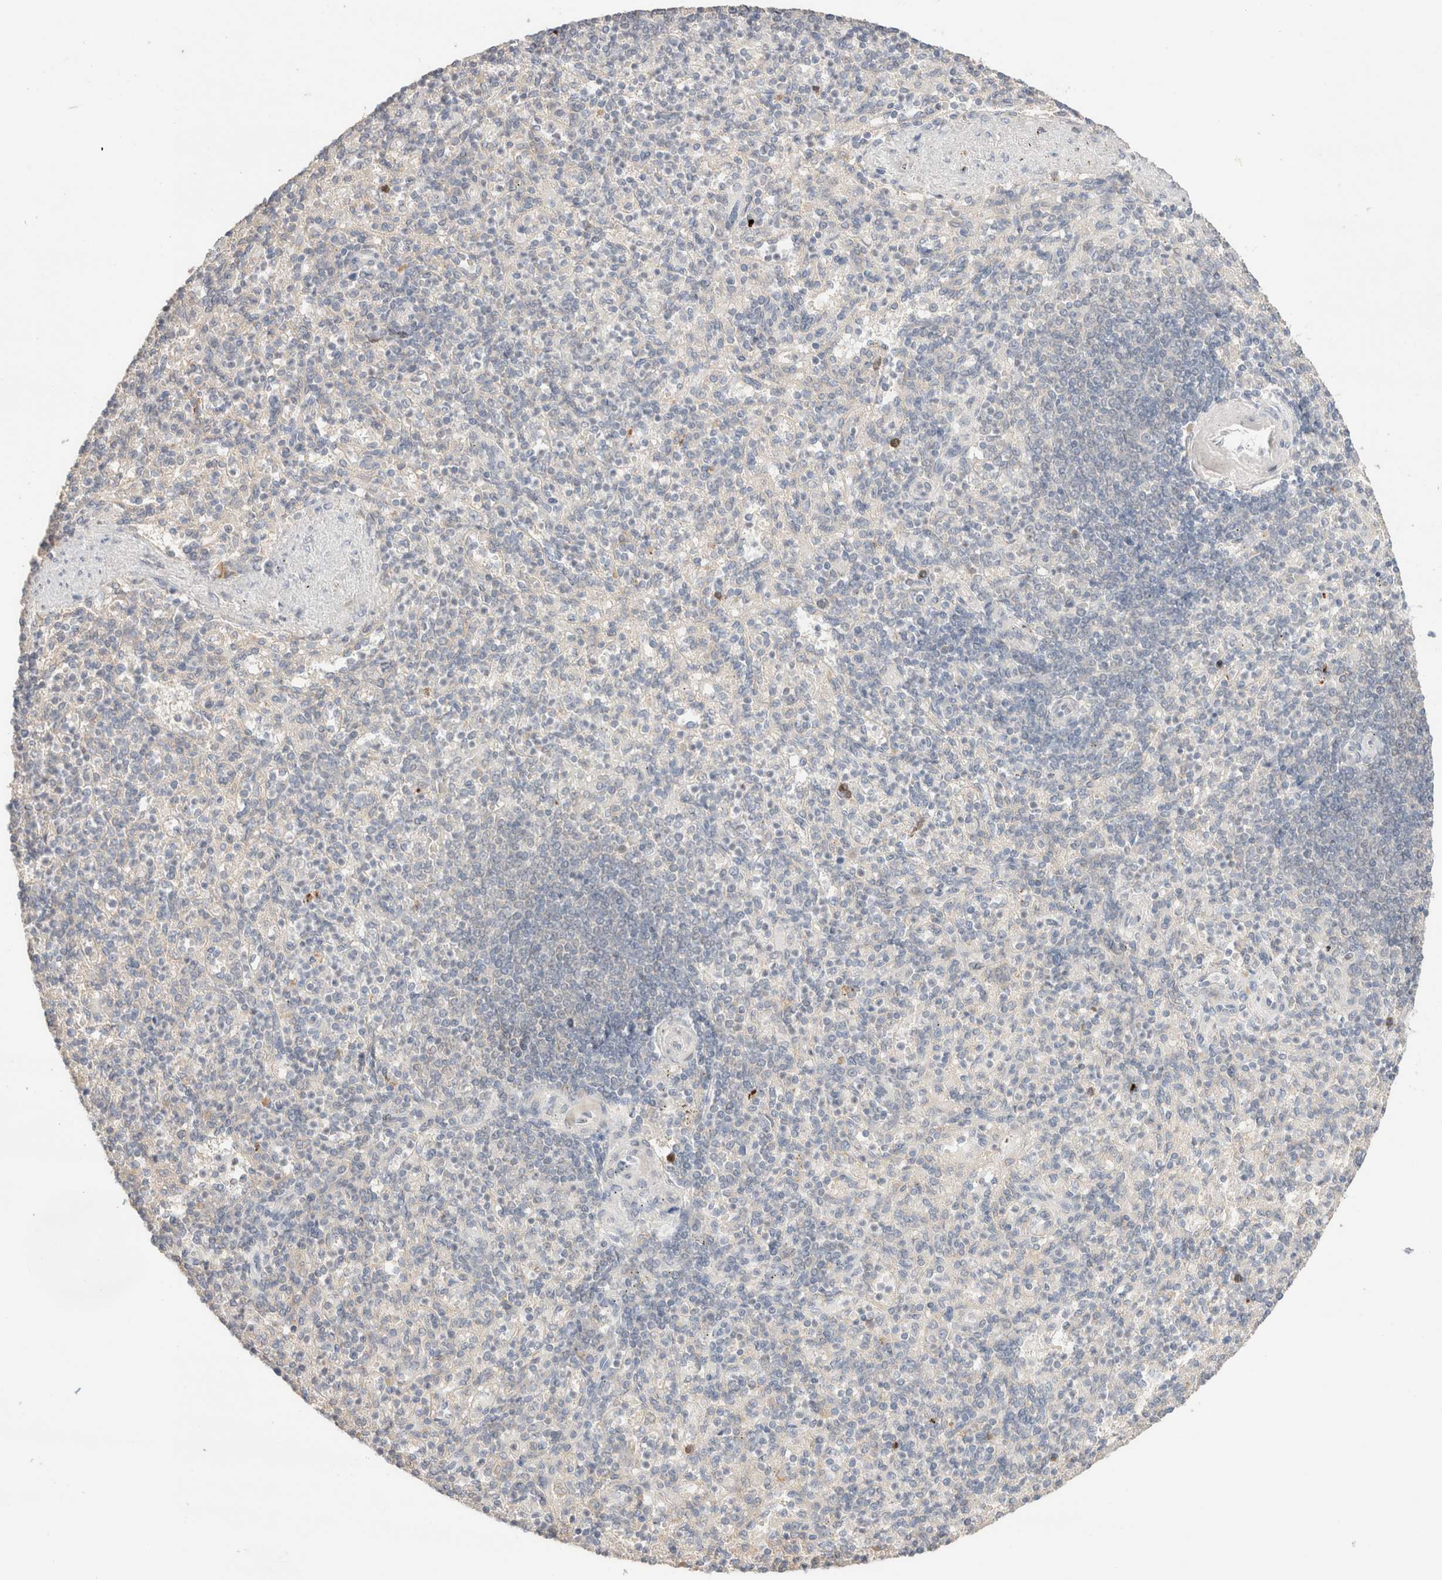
{"staining": {"intensity": "moderate", "quantity": "<25%", "location": "cytoplasmic/membranous"}, "tissue": "spleen", "cell_type": "Cells in red pulp", "image_type": "normal", "snomed": [{"axis": "morphology", "description": "Normal tissue, NOS"}, {"axis": "topography", "description": "Spleen"}], "caption": "DAB (3,3'-diaminobenzidine) immunohistochemical staining of unremarkable spleen demonstrates moderate cytoplasmic/membranous protein expression in about <25% of cells in red pulp.", "gene": "TRIM41", "patient": {"sex": "female", "age": 74}}